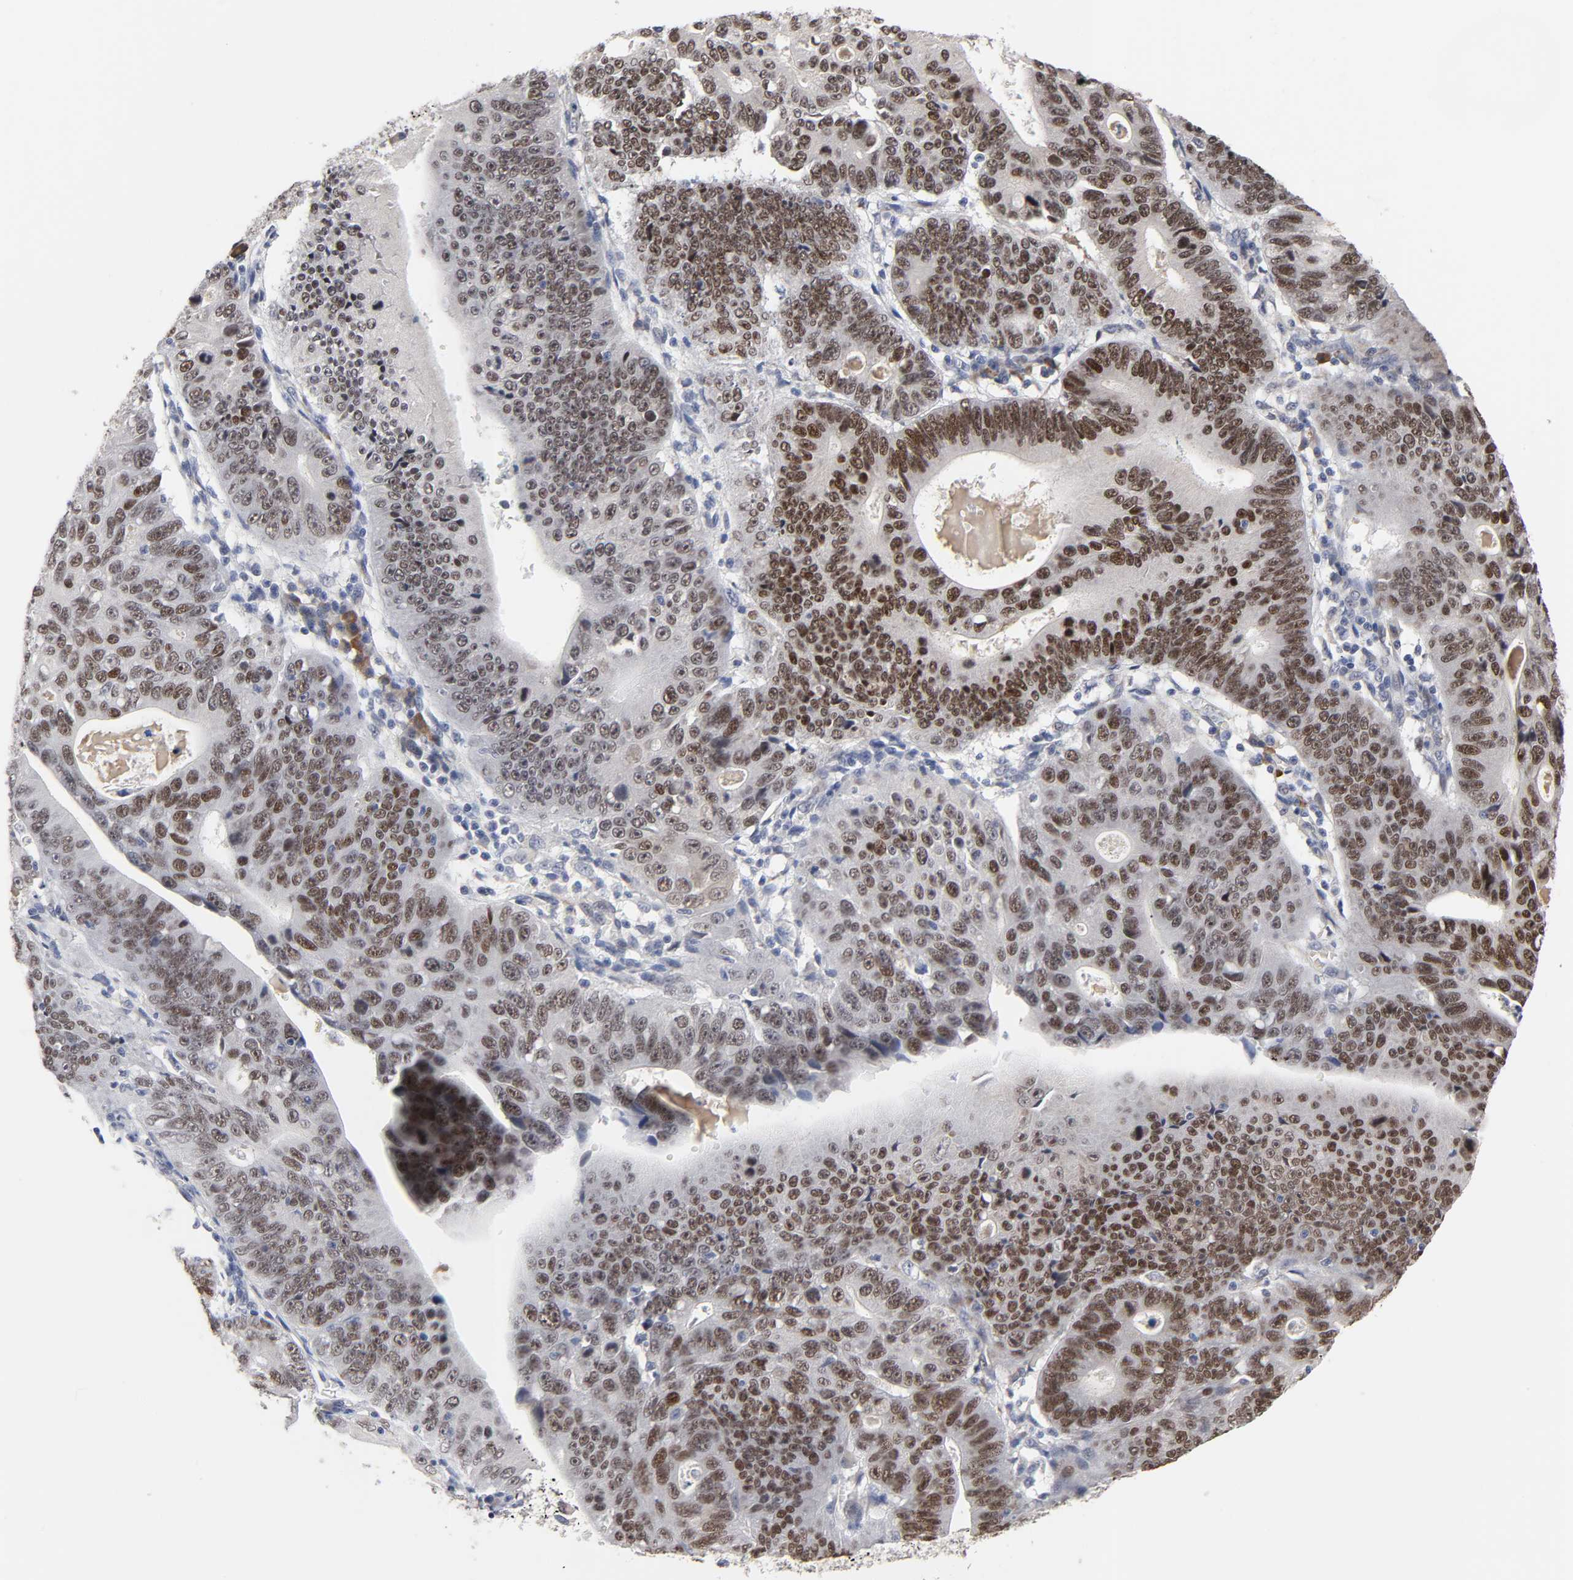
{"staining": {"intensity": "strong", "quantity": ">75%", "location": "cytoplasmic/membranous,nuclear"}, "tissue": "stomach cancer", "cell_type": "Tumor cells", "image_type": "cancer", "snomed": [{"axis": "morphology", "description": "Adenocarcinoma, NOS"}, {"axis": "topography", "description": "Stomach"}], "caption": "A brown stain highlights strong cytoplasmic/membranous and nuclear expression of a protein in human stomach cancer (adenocarcinoma) tumor cells.", "gene": "HNF4A", "patient": {"sex": "male", "age": 59}}